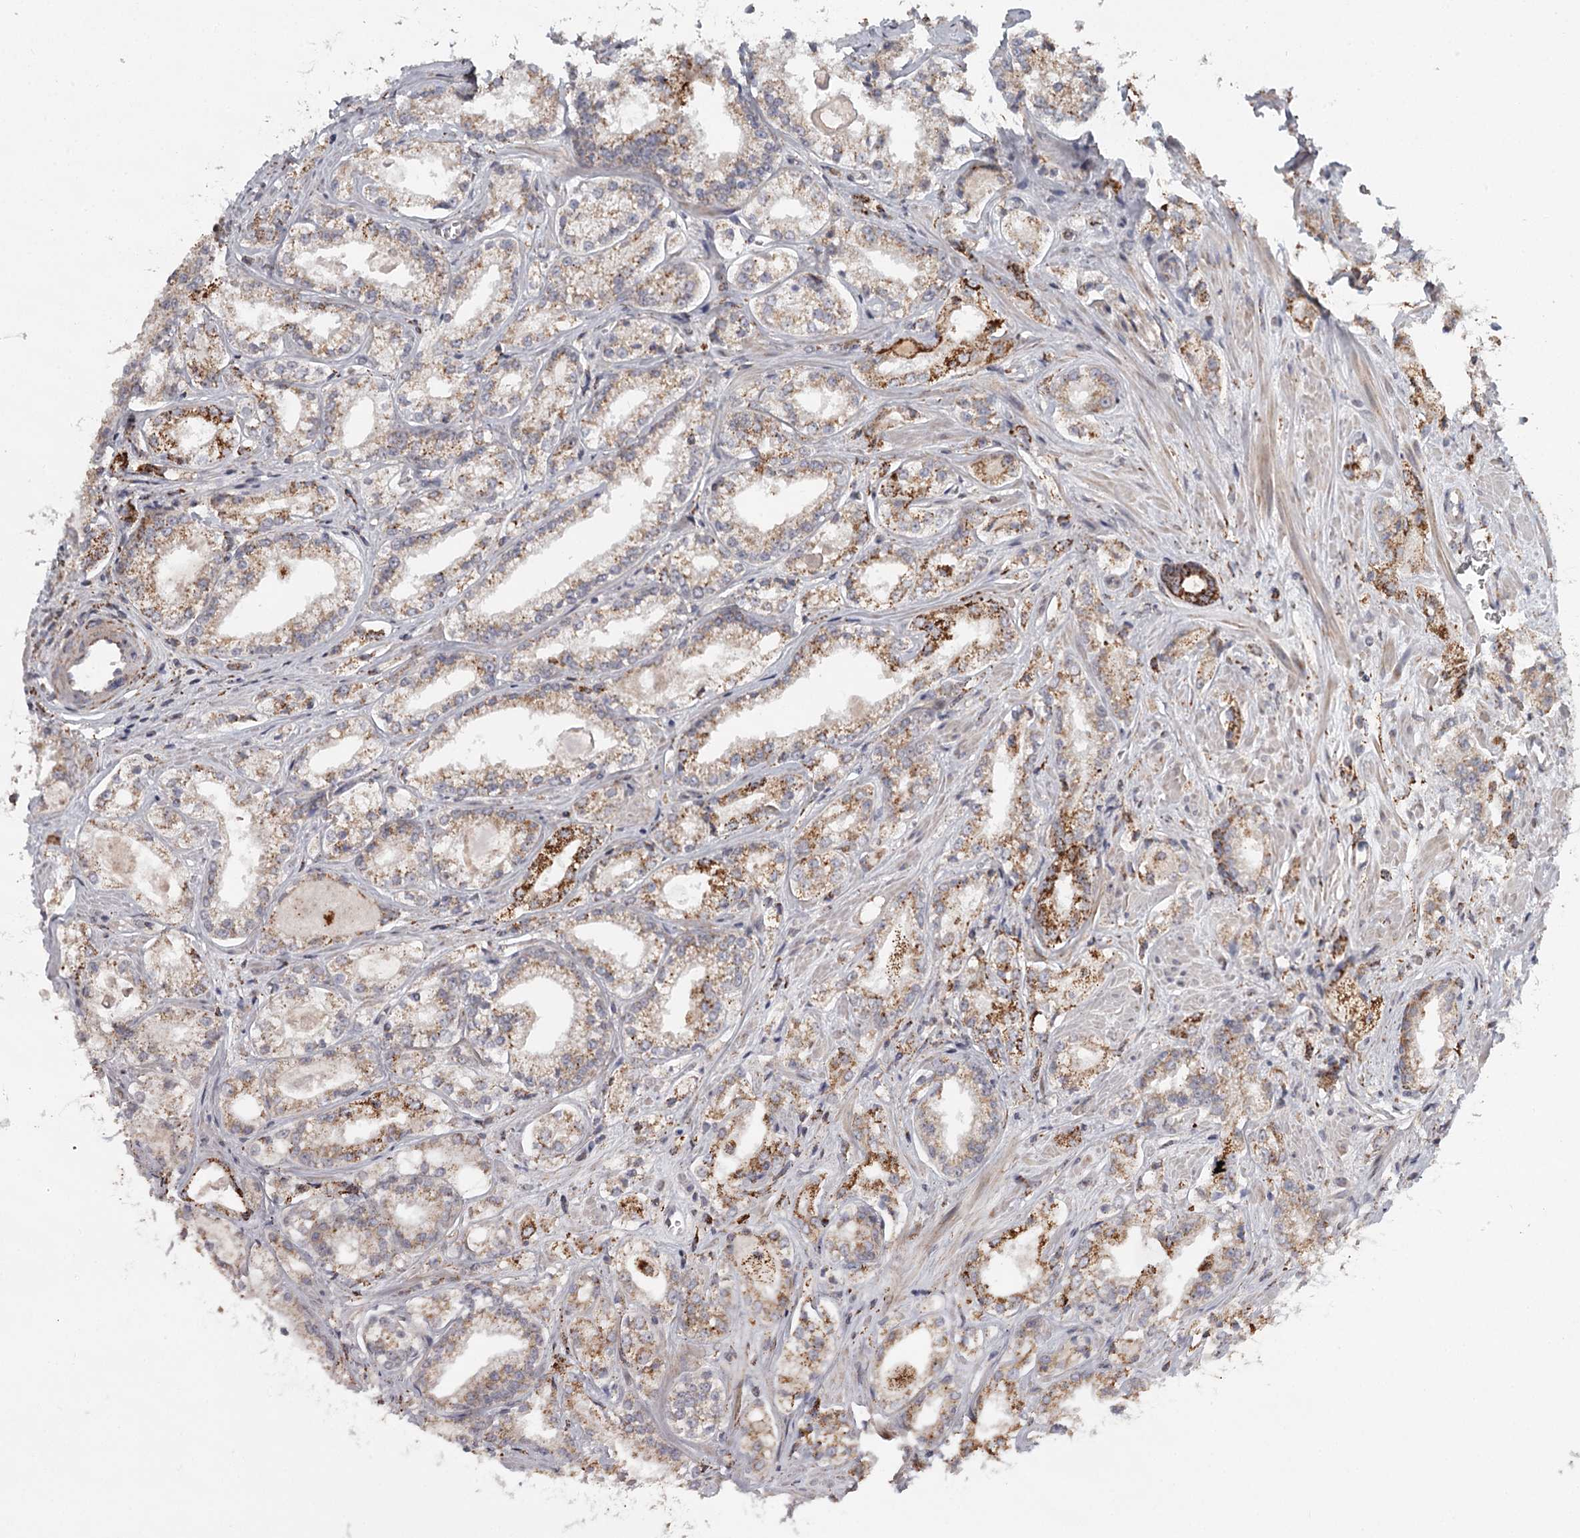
{"staining": {"intensity": "moderate", "quantity": "25%-75%", "location": "cytoplasmic/membranous"}, "tissue": "prostate cancer", "cell_type": "Tumor cells", "image_type": "cancer", "snomed": [{"axis": "morphology", "description": "Adenocarcinoma, Low grade"}, {"axis": "topography", "description": "Prostate"}], "caption": "Low-grade adenocarcinoma (prostate) tissue exhibits moderate cytoplasmic/membranous staining in approximately 25%-75% of tumor cells", "gene": "CDC123", "patient": {"sex": "male", "age": 47}}